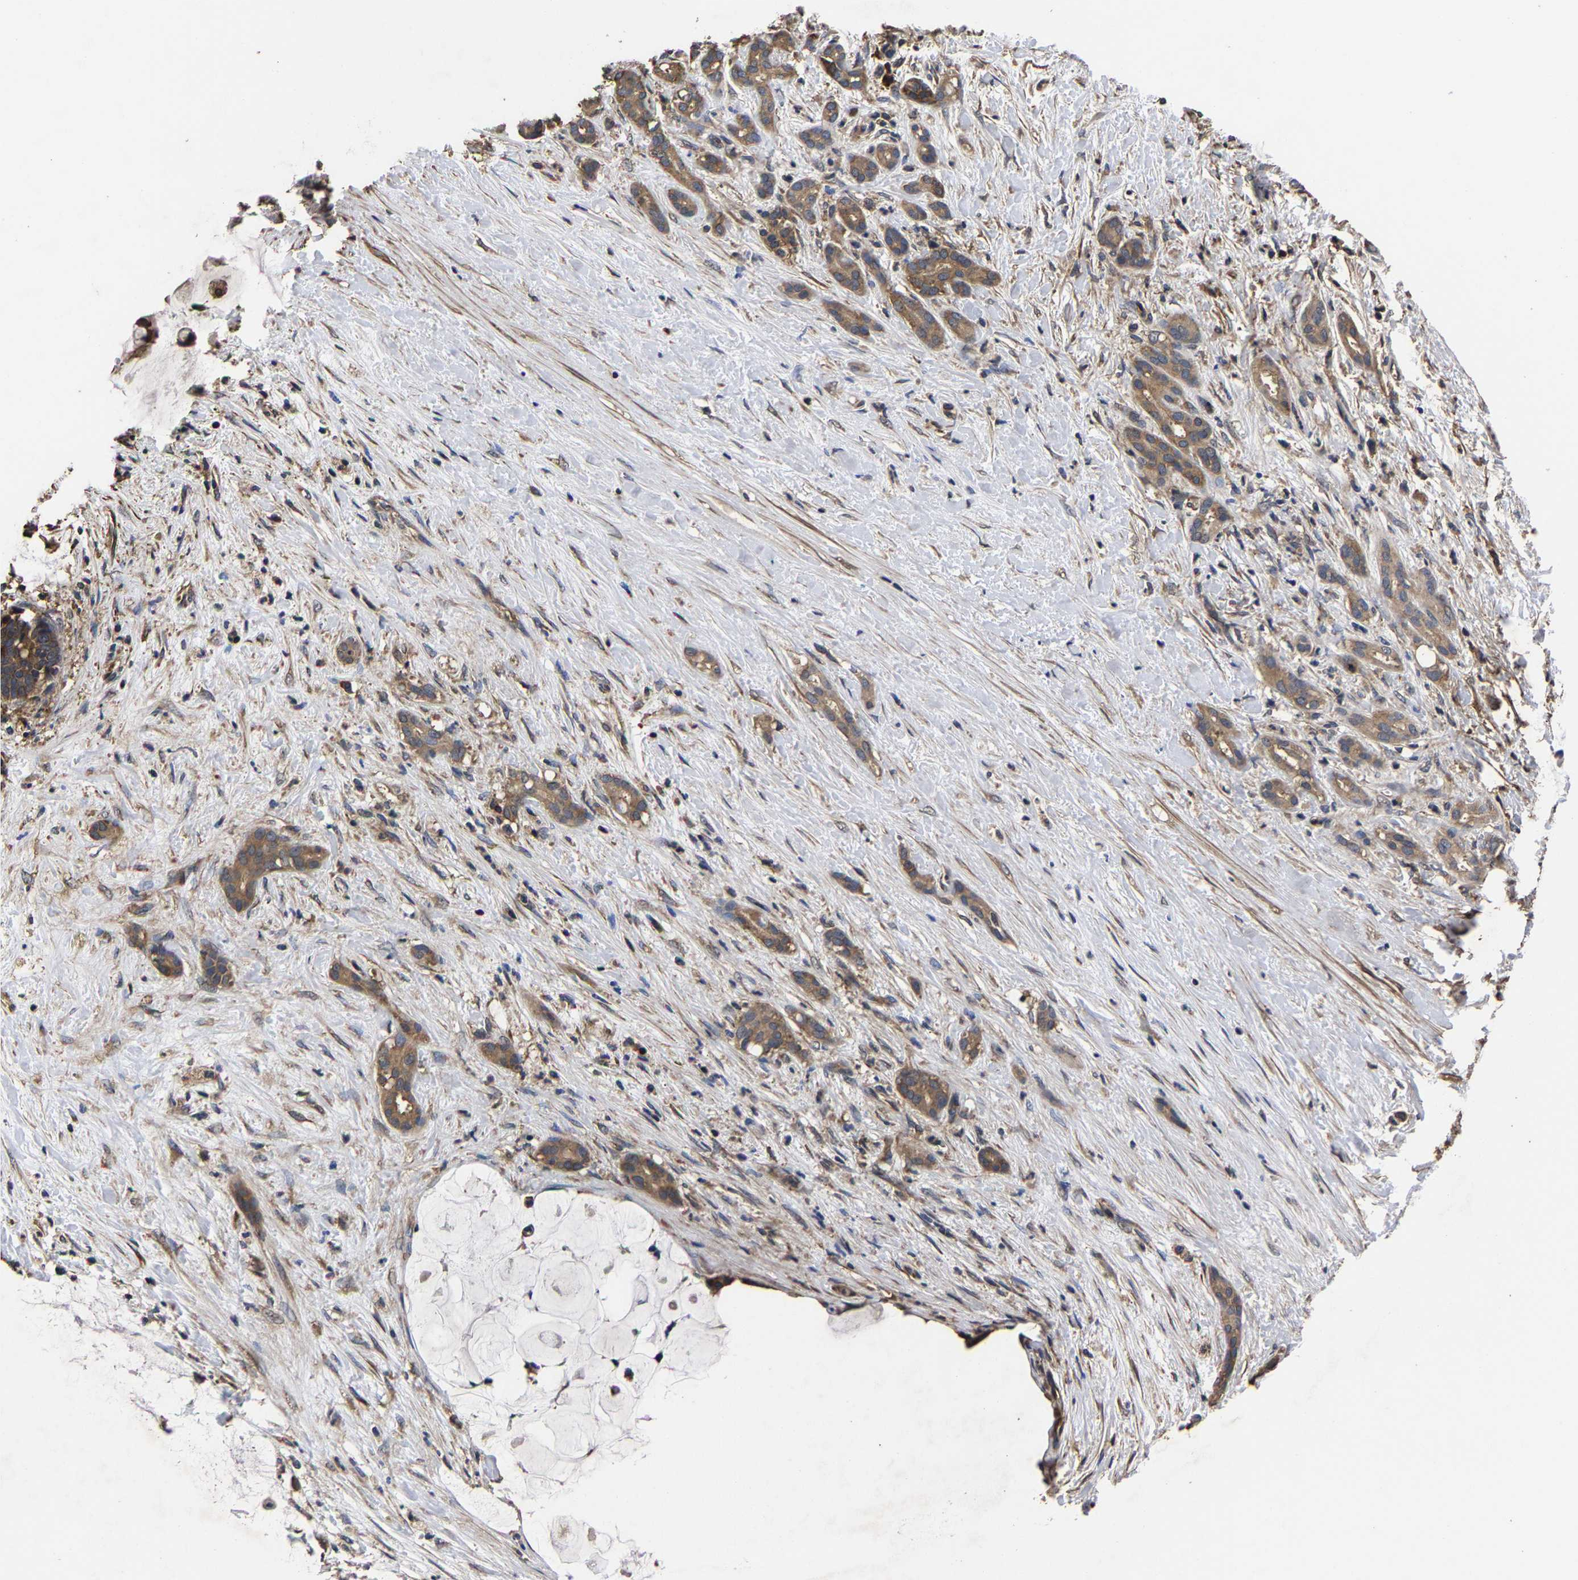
{"staining": {"intensity": "moderate", "quantity": ">75%", "location": "cytoplasmic/membranous"}, "tissue": "pancreatic cancer", "cell_type": "Tumor cells", "image_type": "cancer", "snomed": [{"axis": "morphology", "description": "Adenocarcinoma, NOS"}, {"axis": "topography", "description": "Pancreas"}], "caption": "Pancreatic adenocarcinoma tissue displays moderate cytoplasmic/membranous expression in about >75% of tumor cells", "gene": "ITCH", "patient": {"sex": "male", "age": 41}}